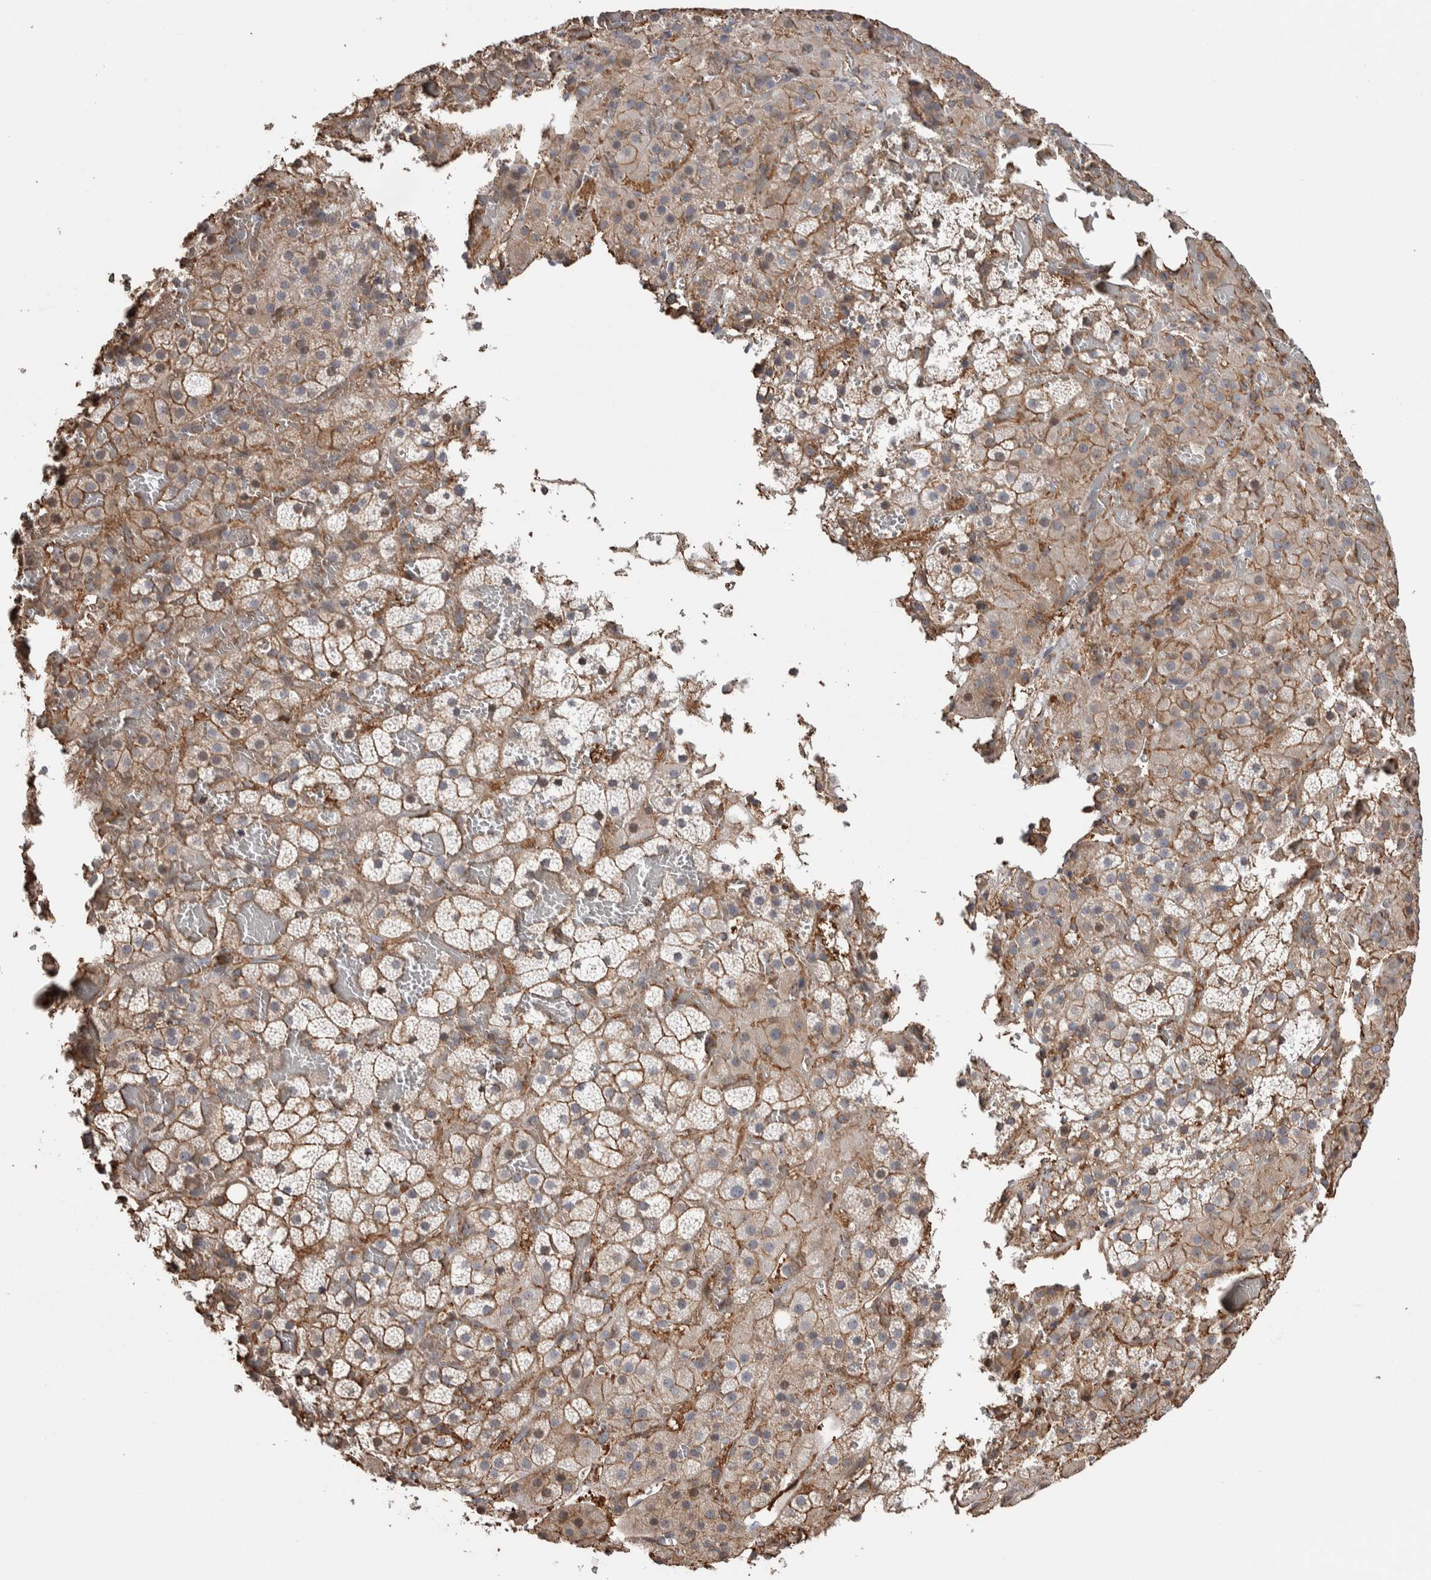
{"staining": {"intensity": "moderate", "quantity": ">75%", "location": "cytoplasmic/membranous"}, "tissue": "adrenal gland", "cell_type": "Glandular cells", "image_type": "normal", "snomed": [{"axis": "morphology", "description": "Normal tissue, NOS"}, {"axis": "topography", "description": "Adrenal gland"}], "caption": "The micrograph demonstrates immunohistochemical staining of benign adrenal gland. There is moderate cytoplasmic/membranous positivity is seen in about >75% of glandular cells. The staining was performed using DAB, with brown indicating positive protein expression. Nuclei are stained blue with hematoxylin.", "gene": "ENPP2", "patient": {"sex": "female", "age": 59}}